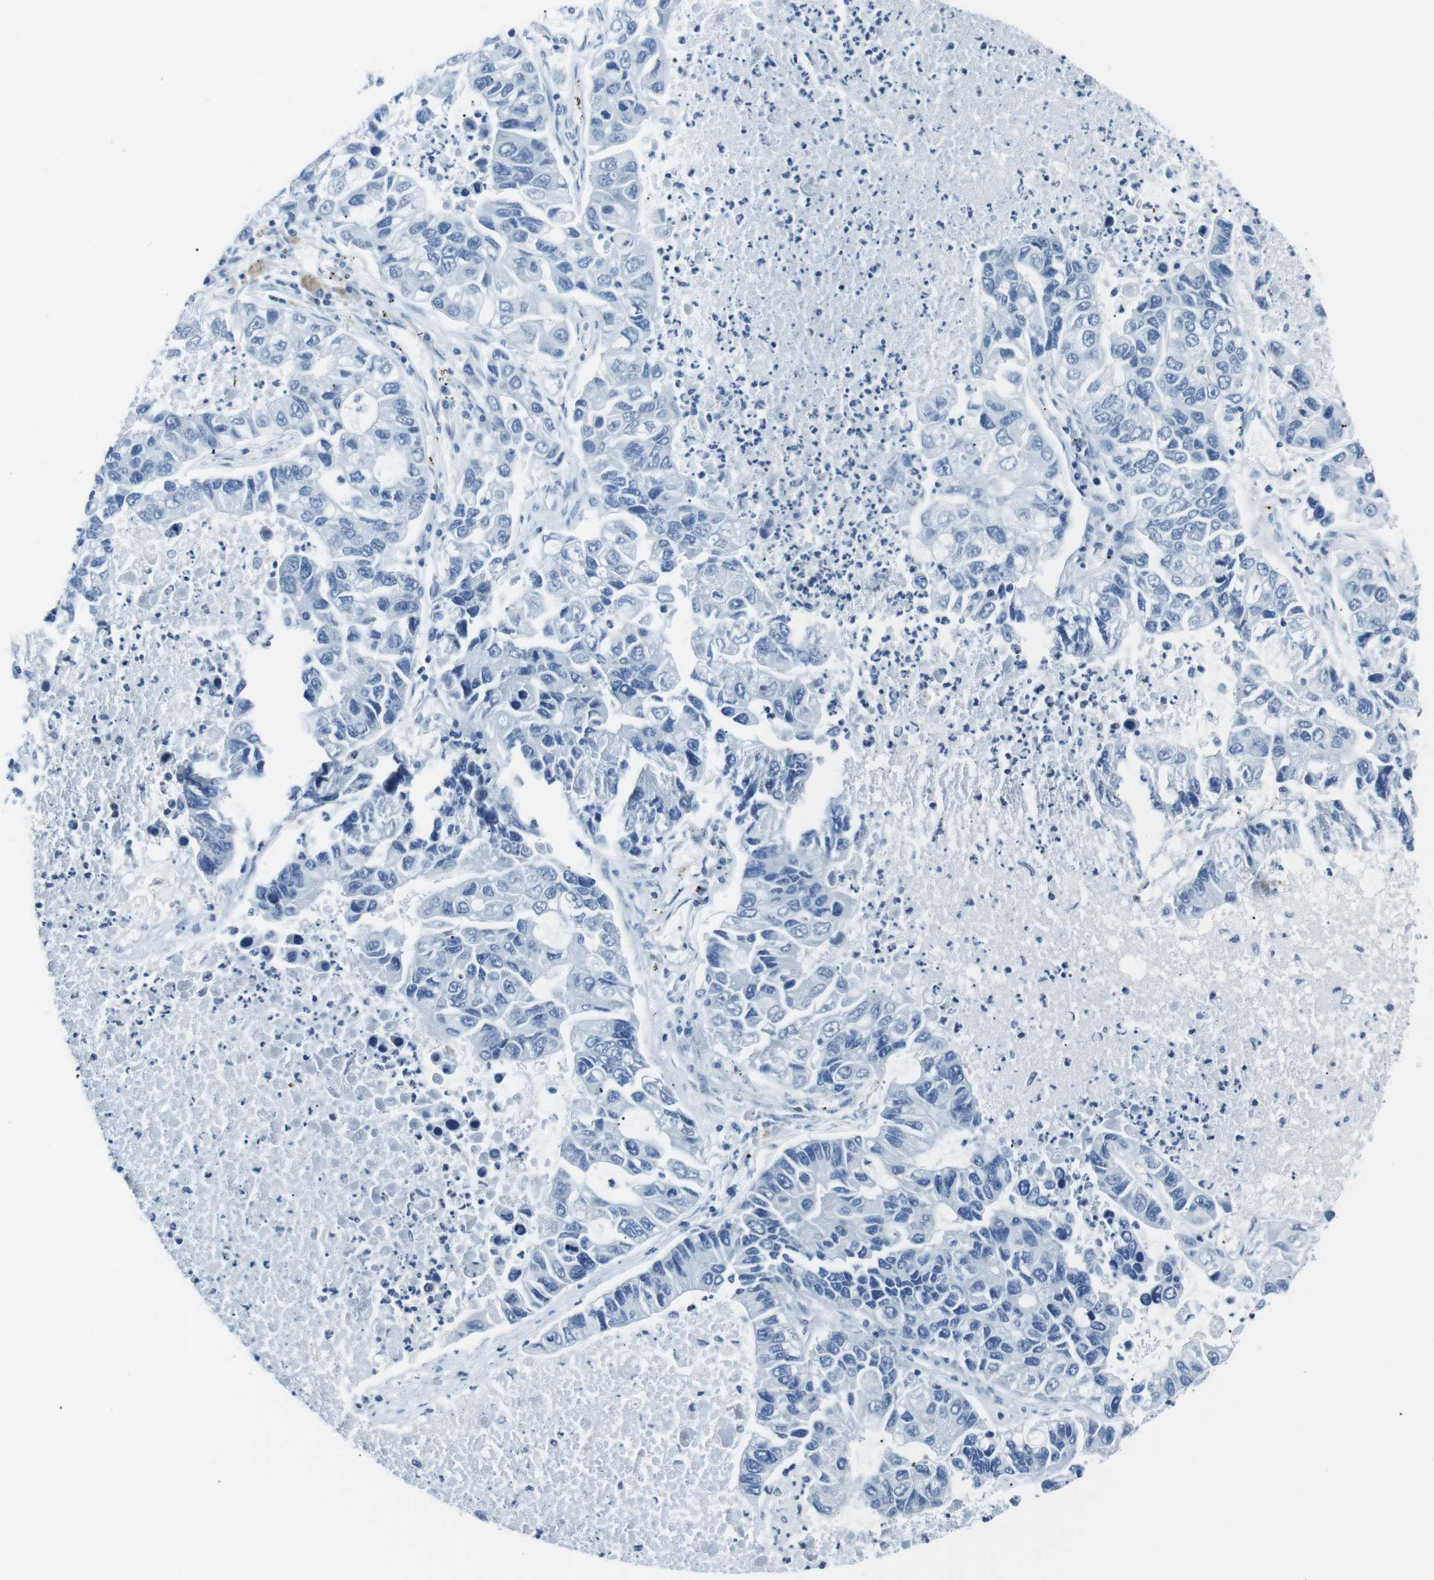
{"staining": {"intensity": "negative", "quantity": "none", "location": "none"}, "tissue": "lung cancer", "cell_type": "Tumor cells", "image_type": "cancer", "snomed": [{"axis": "morphology", "description": "Adenocarcinoma, NOS"}, {"axis": "topography", "description": "Lung"}], "caption": "A micrograph of lung cancer stained for a protein reveals no brown staining in tumor cells.", "gene": "CSF2RA", "patient": {"sex": "female", "age": 51}}